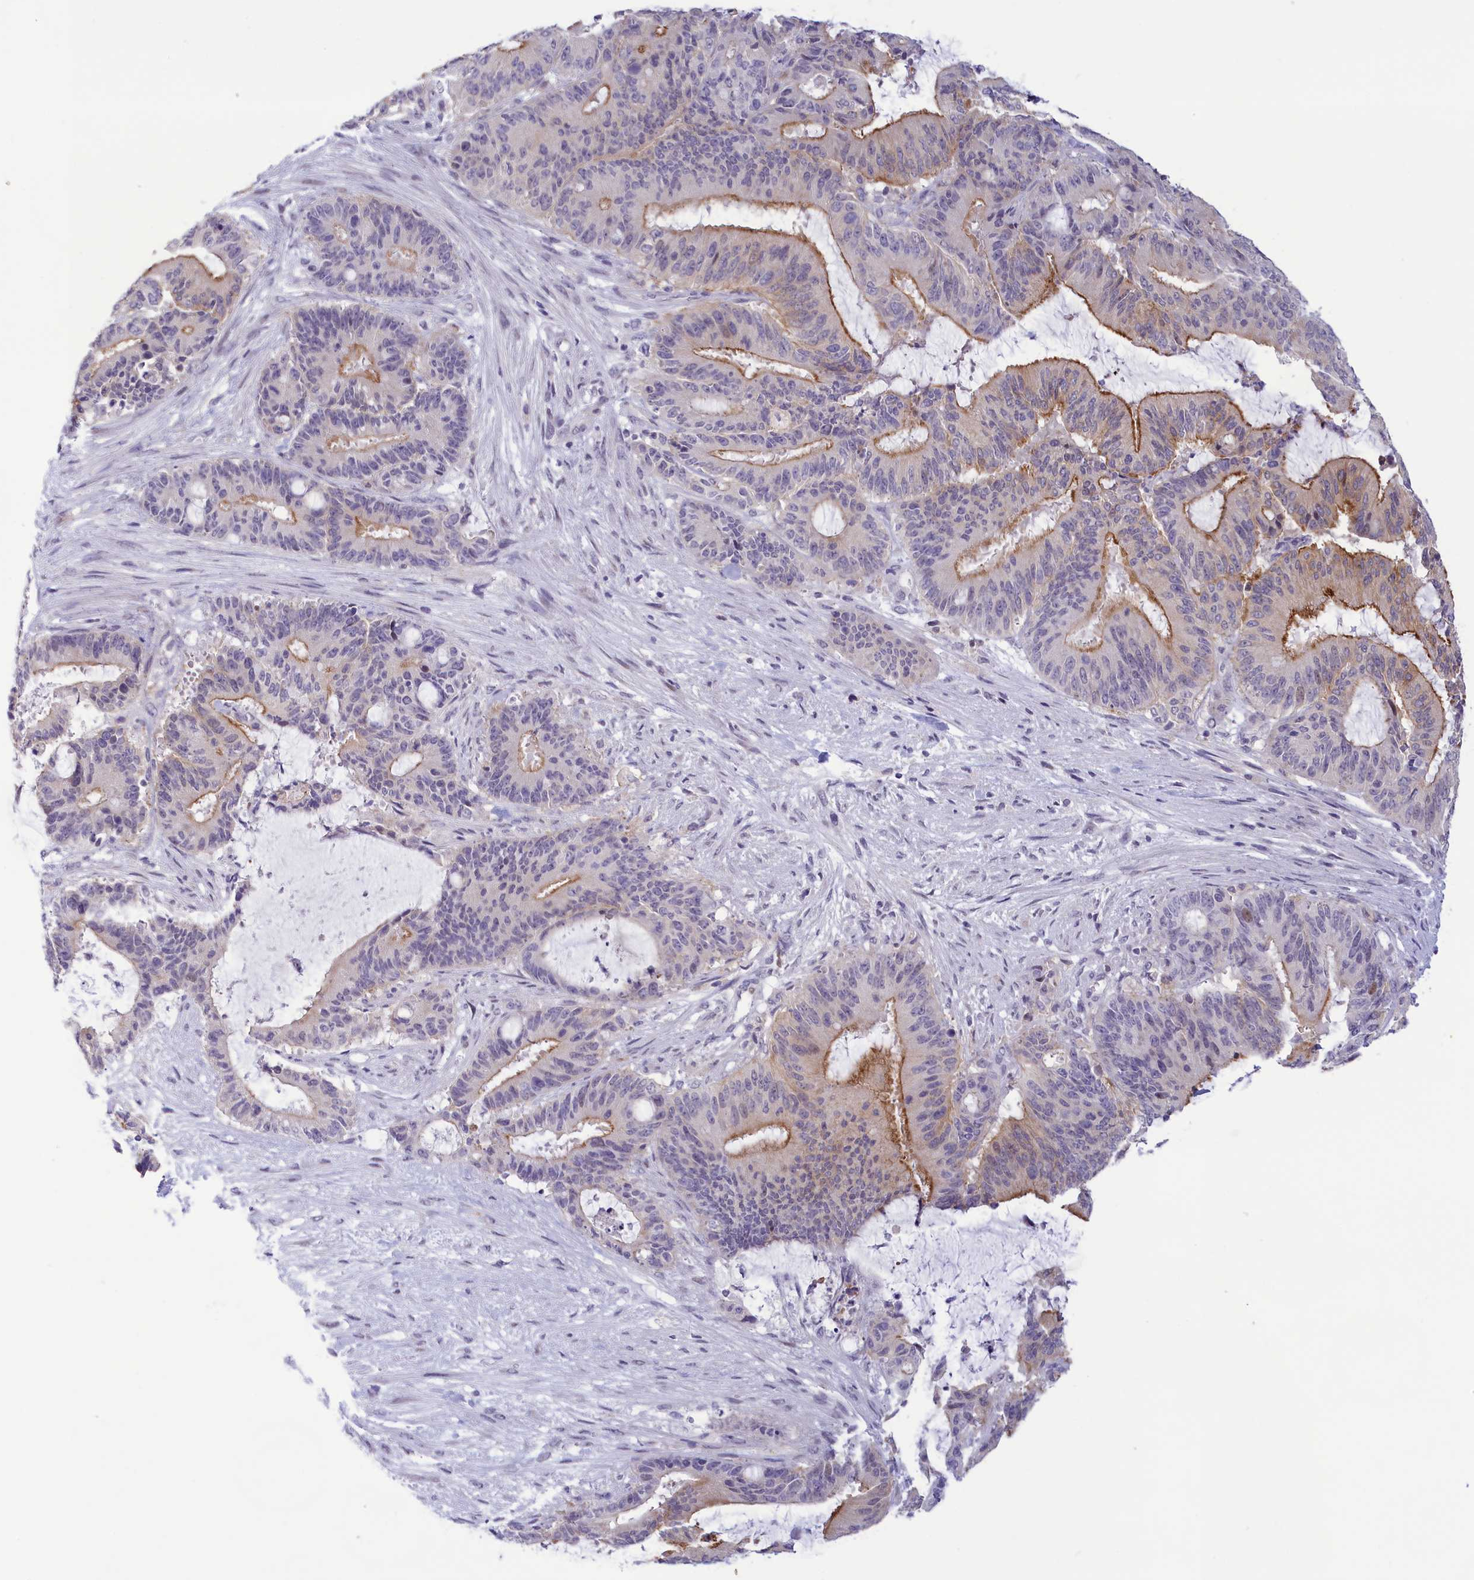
{"staining": {"intensity": "moderate", "quantity": "25%-75%", "location": "cytoplasmic/membranous"}, "tissue": "liver cancer", "cell_type": "Tumor cells", "image_type": "cancer", "snomed": [{"axis": "morphology", "description": "Normal tissue, NOS"}, {"axis": "morphology", "description": "Cholangiocarcinoma"}, {"axis": "topography", "description": "Liver"}, {"axis": "topography", "description": "Peripheral nerve tissue"}], "caption": "Tumor cells show moderate cytoplasmic/membranous expression in approximately 25%-75% of cells in liver cancer. (Brightfield microscopy of DAB IHC at high magnification).", "gene": "CORO2A", "patient": {"sex": "female", "age": 73}}